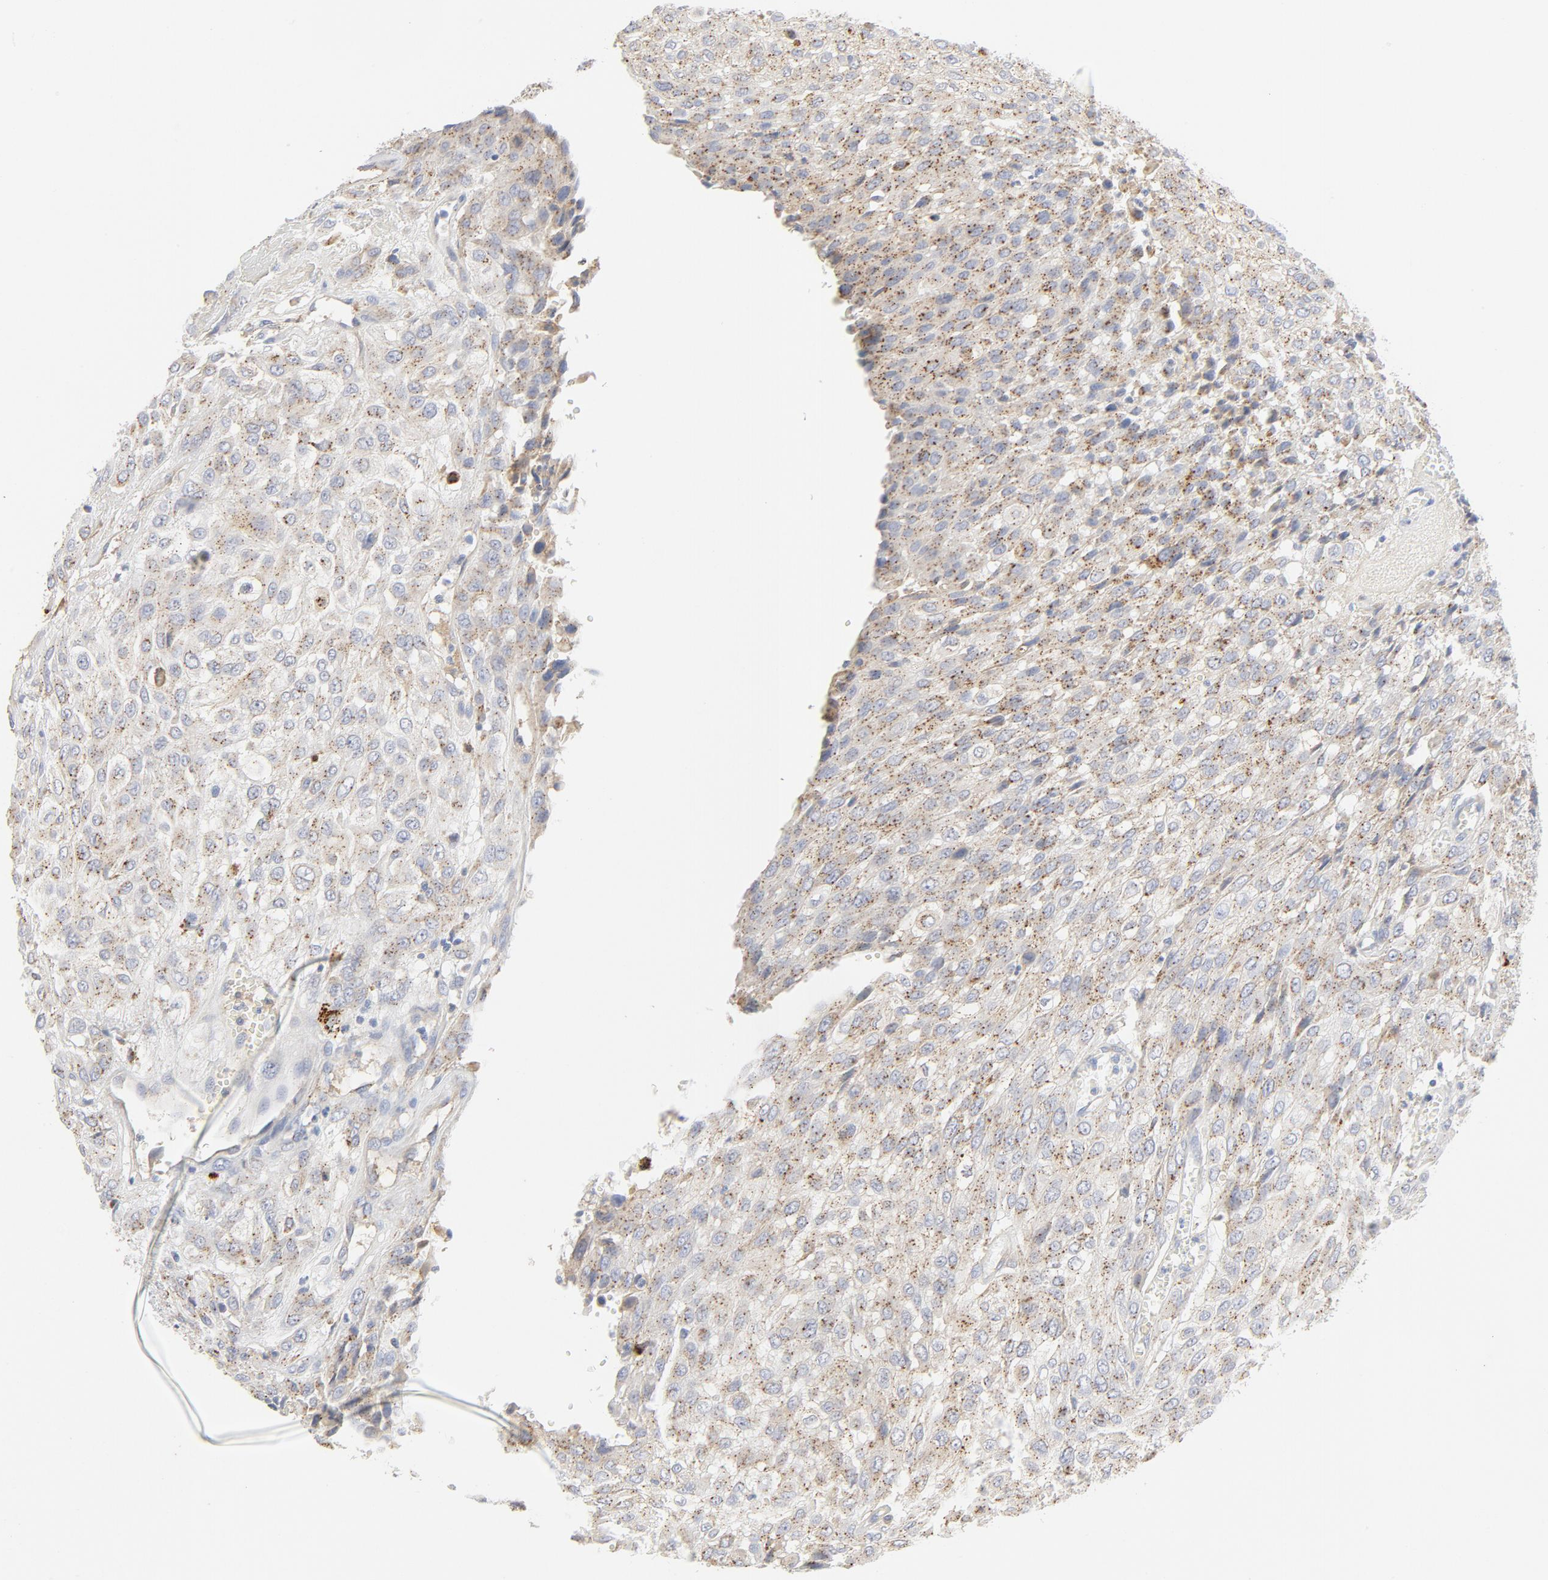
{"staining": {"intensity": "weak", "quantity": ">75%", "location": "cytoplasmic/membranous"}, "tissue": "urothelial cancer", "cell_type": "Tumor cells", "image_type": "cancer", "snomed": [{"axis": "morphology", "description": "Urothelial carcinoma, High grade"}, {"axis": "topography", "description": "Urinary bladder"}], "caption": "Weak cytoplasmic/membranous expression is present in about >75% of tumor cells in high-grade urothelial carcinoma.", "gene": "MAGEB17", "patient": {"sex": "male", "age": 57}}